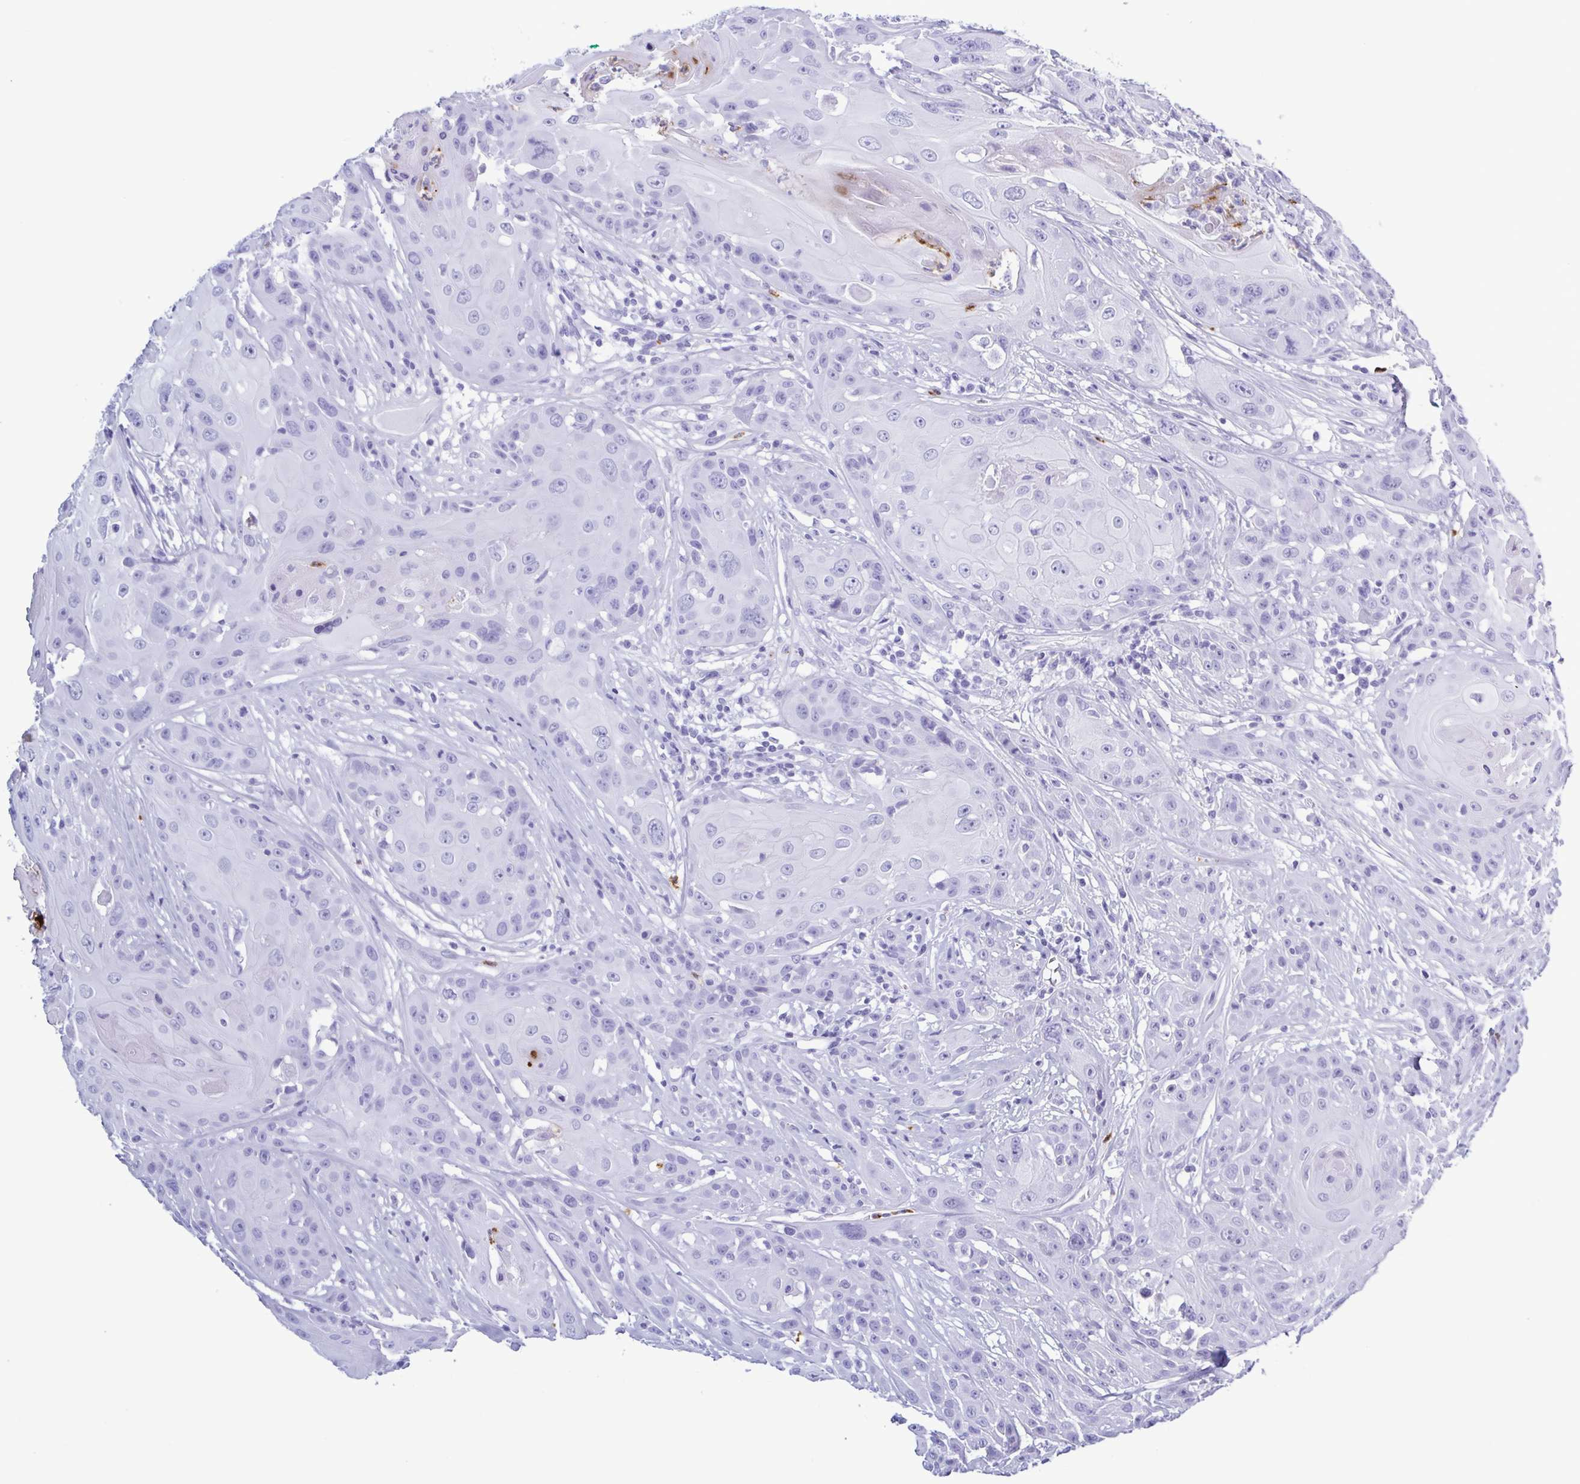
{"staining": {"intensity": "negative", "quantity": "none", "location": "none"}, "tissue": "head and neck cancer", "cell_type": "Tumor cells", "image_type": "cancer", "snomed": [{"axis": "morphology", "description": "Squamous cell carcinoma, NOS"}, {"axis": "topography", "description": "Skin"}, {"axis": "topography", "description": "Head-Neck"}], "caption": "Head and neck squamous cell carcinoma stained for a protein using immunohistochemistry displays no positivity tumor cells.", "gene": "LTF", "patient": {"sex": "male", "age": 80}}